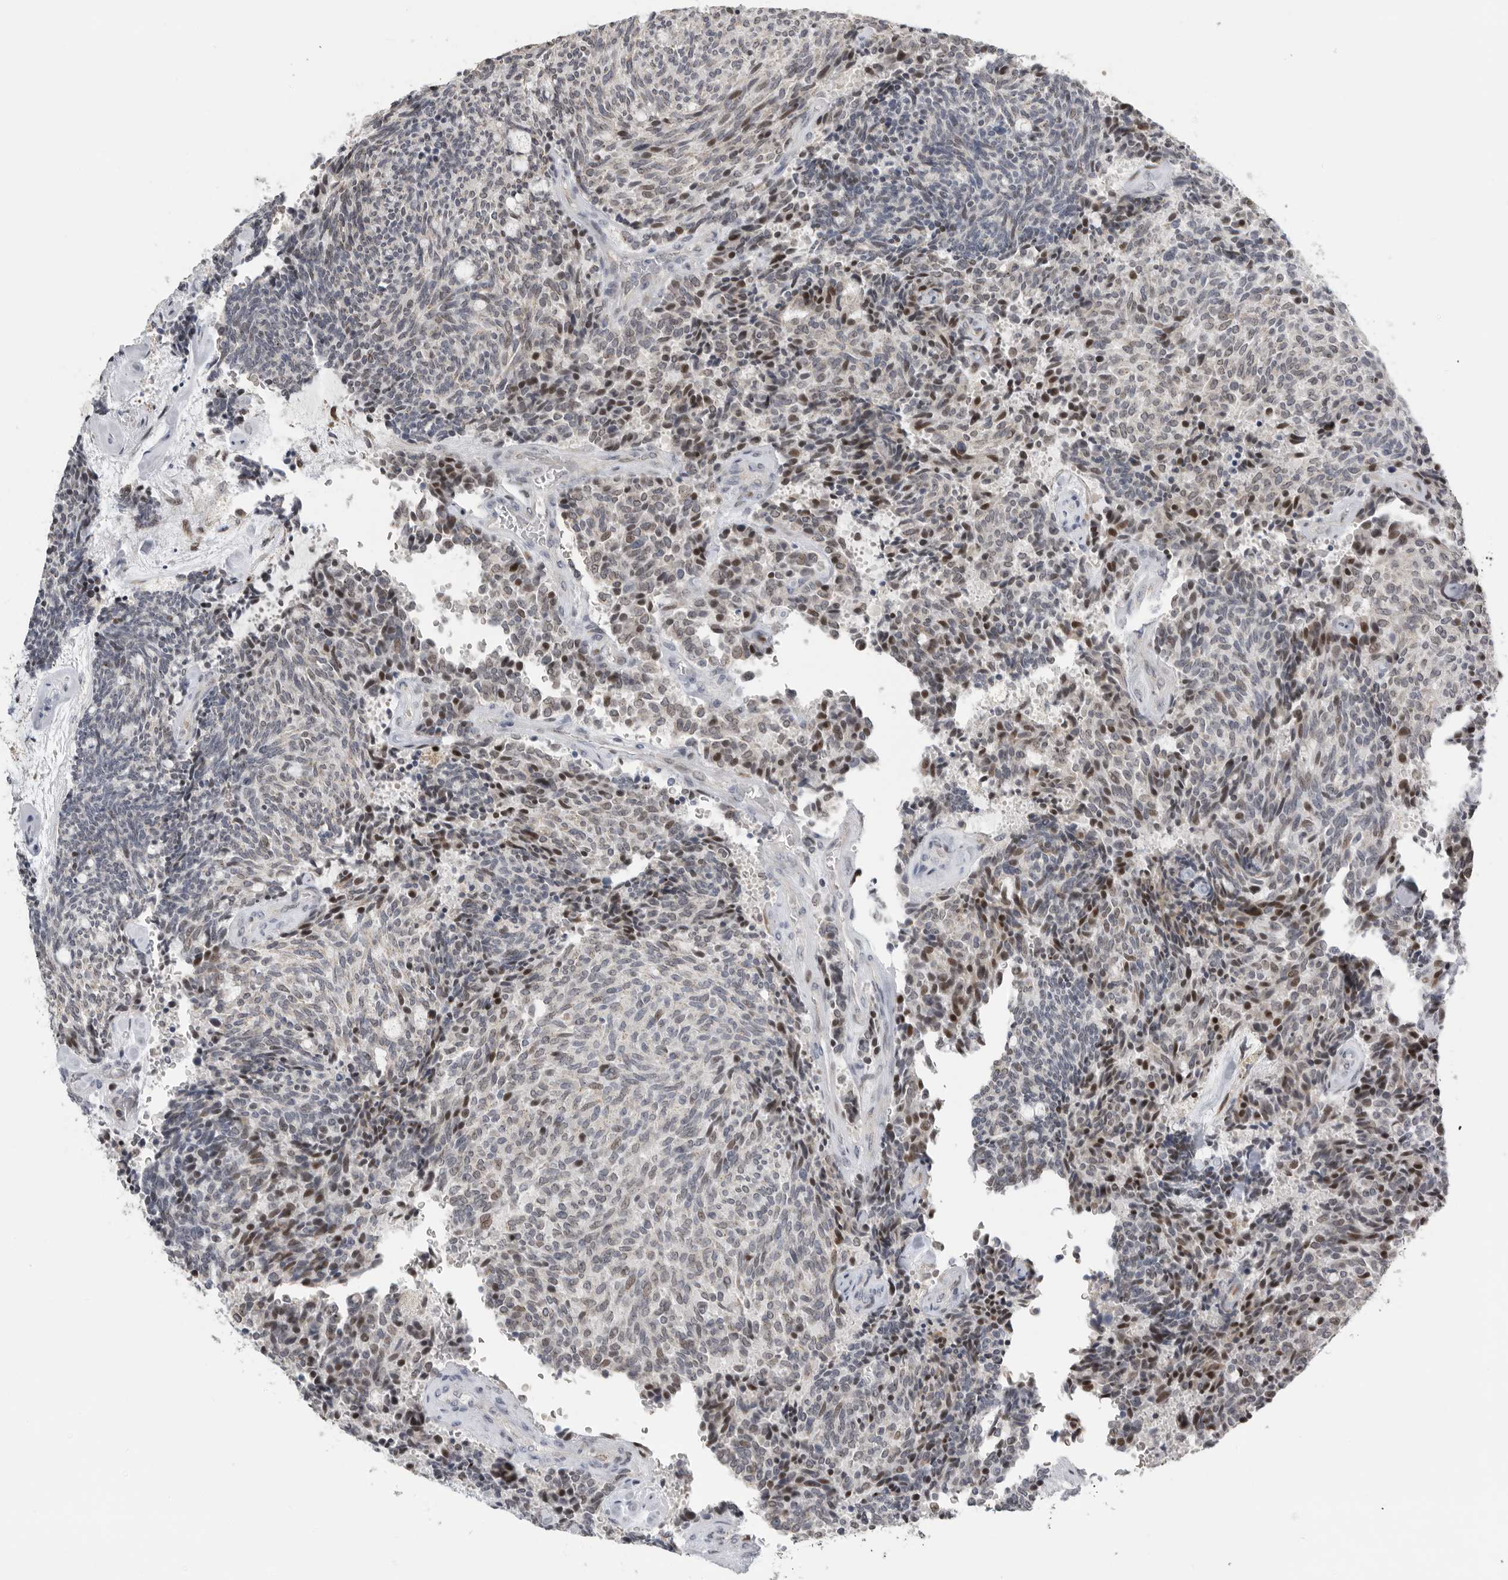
{"staining": {"intensity": "moderate", "quantity": "<25%", "location": "nuclear"}, "tissue": "carcinoid", "cell_type": "Tumor cells", "image_type": "cancer", "snomed": [{"axis": "morphology", "description": "Carcinoid, malignant, NOS"}, {"axis": "topography", "description": "Pancreas"}], "caption": "A high-resolution micrograph shows IHC staining of carcinoid, which displays moderate nuclear expression in about <25% of tumor cells.", "gene": "PCMTD1", "patient": {"sex": "female", "age": 54}}